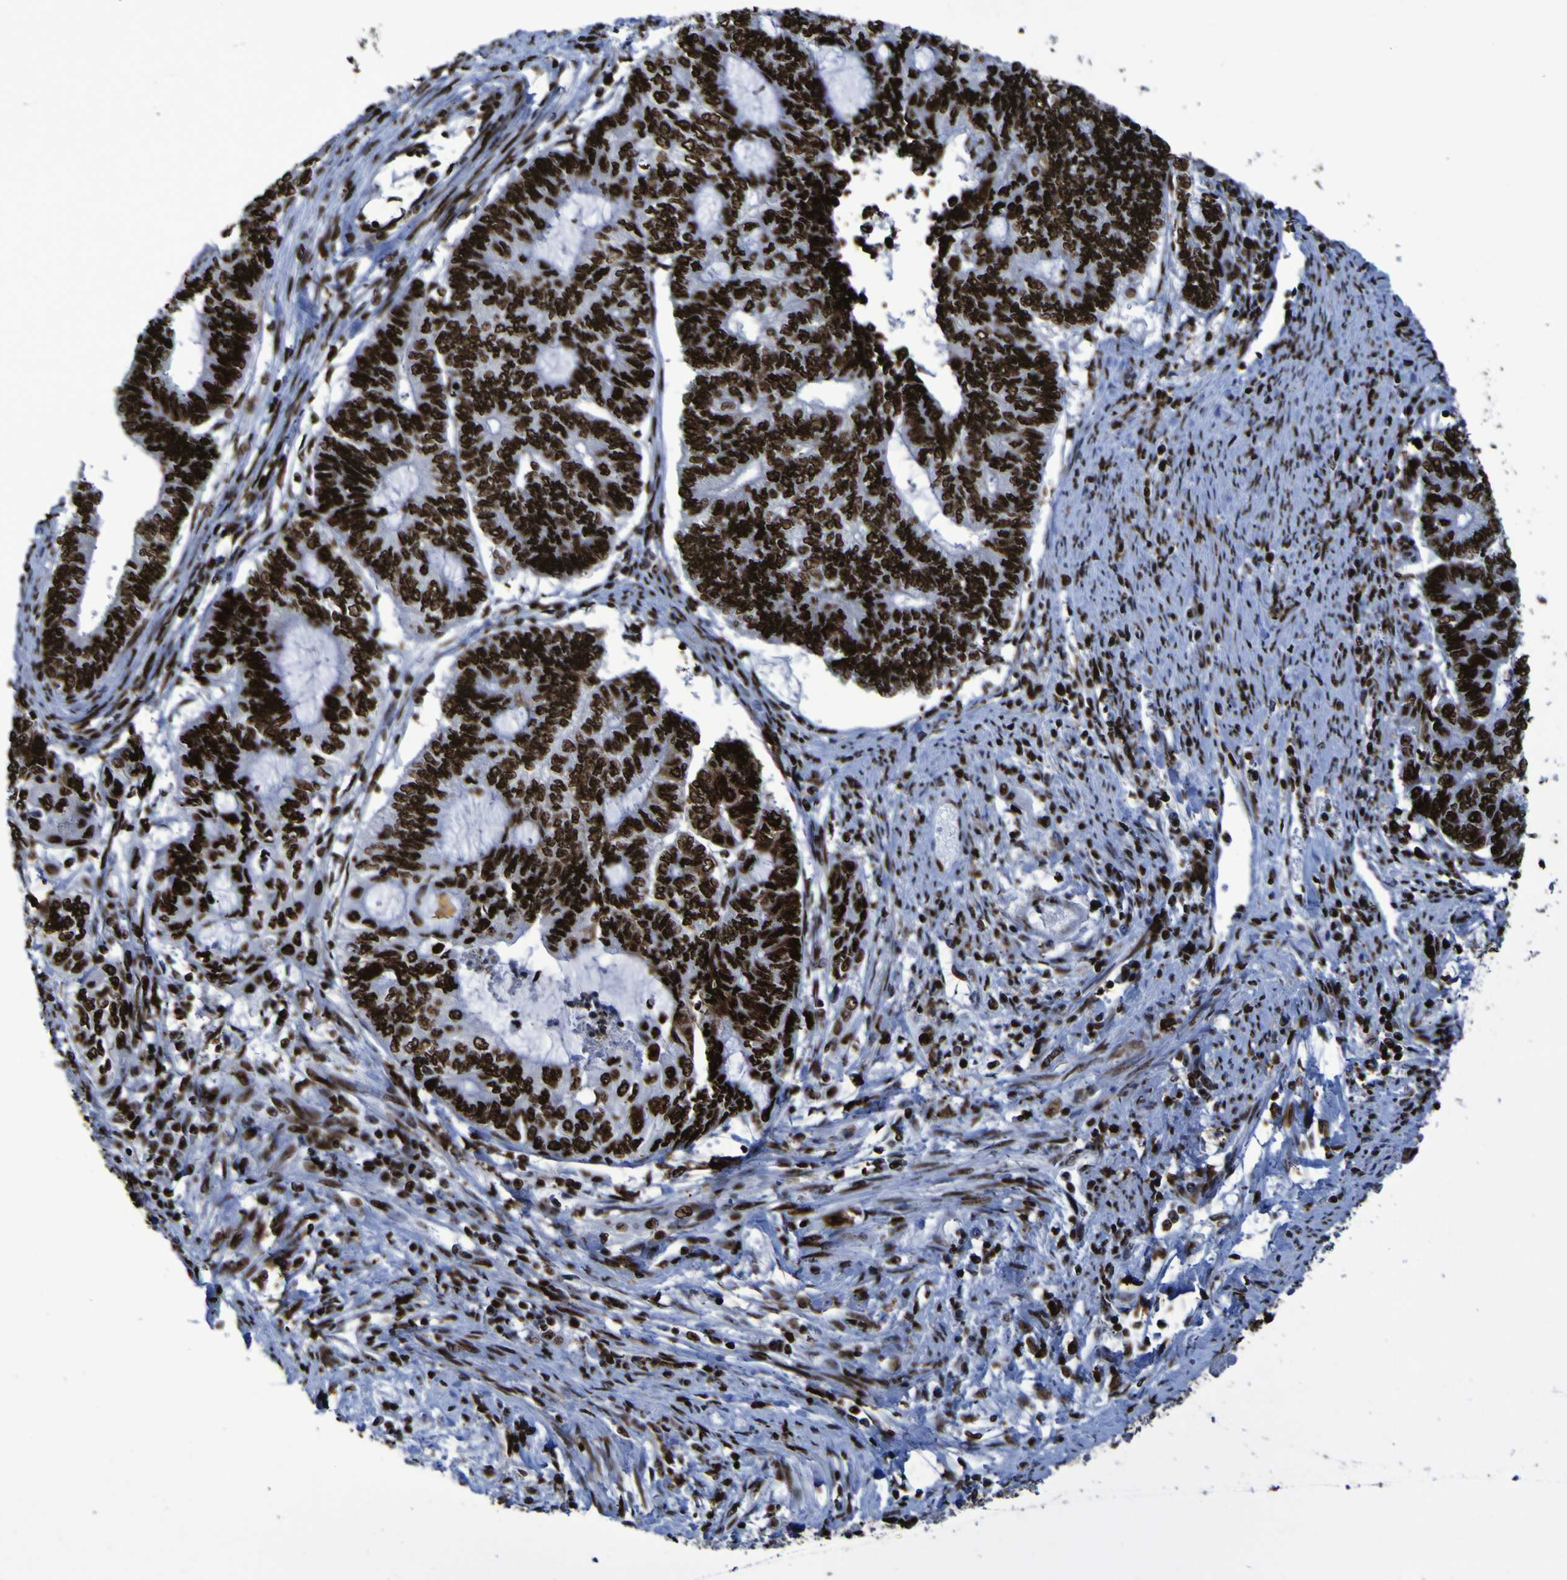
{"staining": {"intensity": "strong", "quantity": ">75%", "location": "nuclear"}, "tissue": "endometrial cancer", "cell_type": "Tumor cells", "image_type": "cancer", "snomed": [{"axis": "morphology", "description": "Adenocarcinoma, NOS"}, {"axis": "topography", "description": "Uterus"}, {"axis": "topography", "description": "Endometrium"}], "caption": "This is a photomicrograph of immunohistochemistry staining of endometrial cancer, which shows strong positivity in the nuclear of tumor cells.", "gene": "NPM1", "patient": {"sex": "female", "age": 70}}